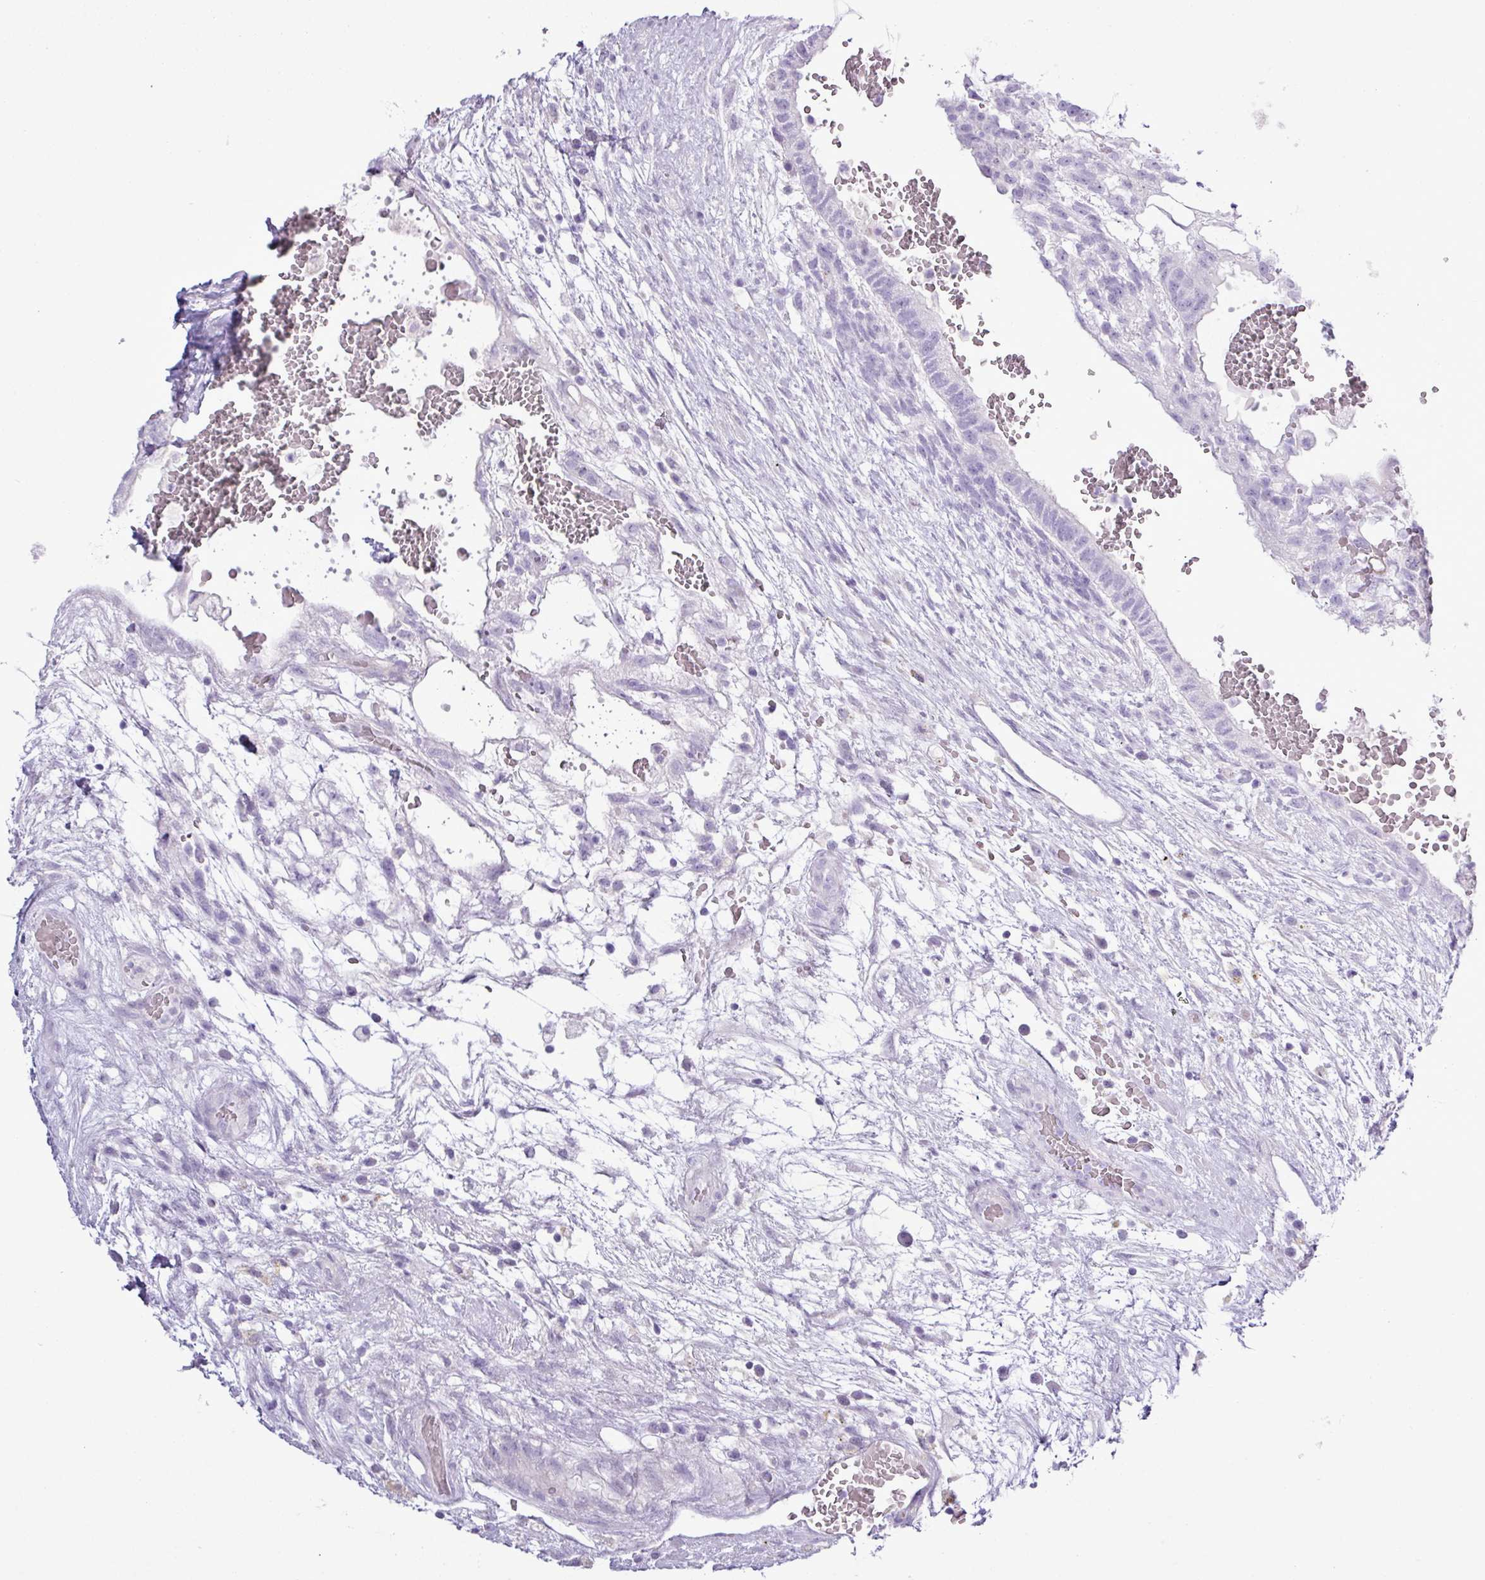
{"staining": {"intensity": "negative", "quantity": "none", "location": "none"}, "tissue": "testis cancer", "cell_type": "Tumor cells", "image_type": "cancer", "snomed": [{"axis": "morphology", "description": "Normal tissue, NOS"}, {"axis": "morphology", "description": "Carcinoma, Embryonal, NOS"}, {"axis": "topography", "description": "Testis"}], "caption": "A high-resolution image shows IHC staining of testis embryonal carcinoma, which demonstrates no significant positivity in tumor cells.", "gene": "ALDH3A1", "patient": {"sex": "male", "age": 32}}